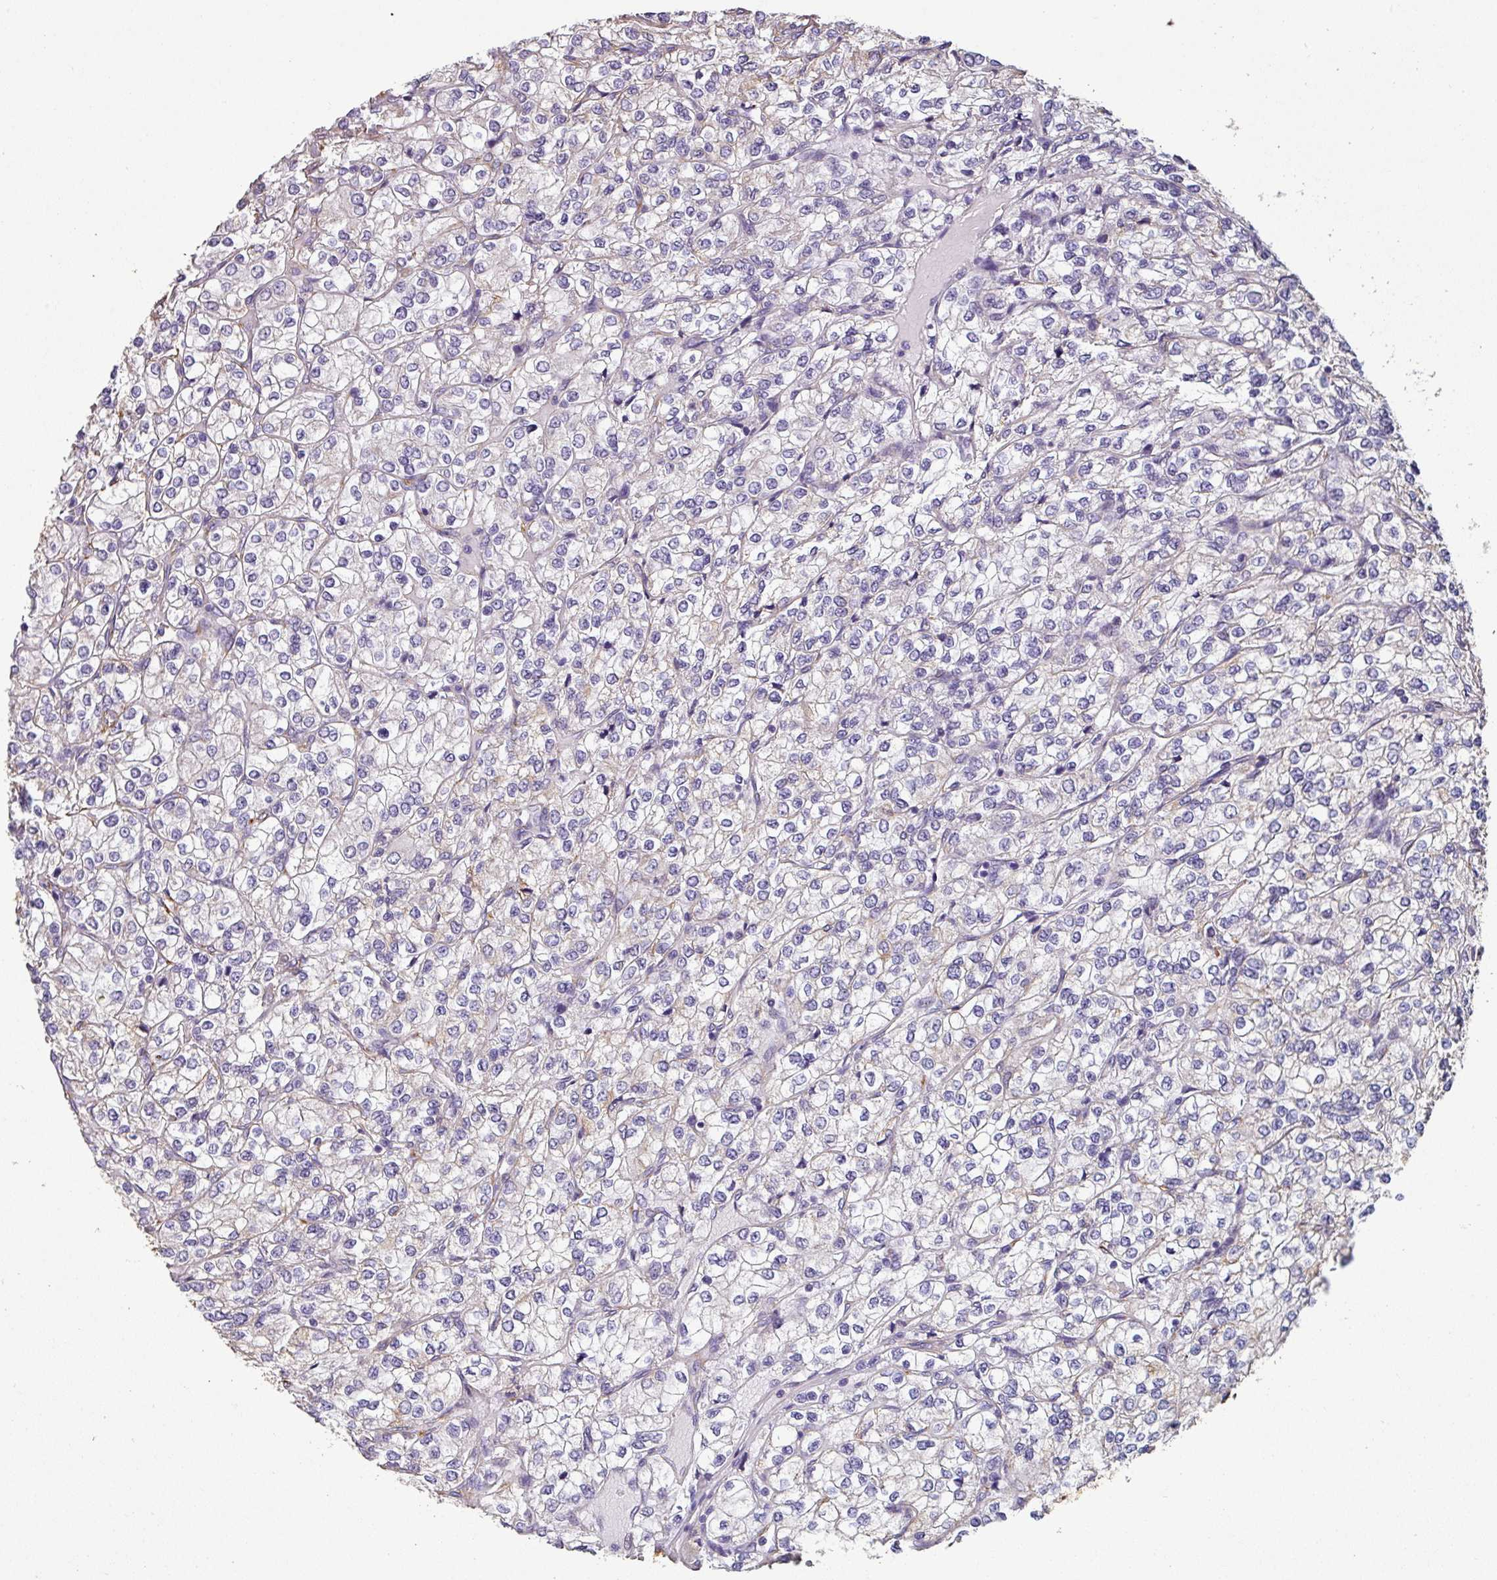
{"staining": {"intensity": "negative", "quantity": "none", "location": "none"}, "tissue": "renal cancer", "cell_type": "Tumor cells", "image_type": "cancer", "snomed": [{"axis": "morphology", "description": "Adenocarcinoma, NOS"}, {"axis": "topography", "description": "Kidney"}], "caption": "The IHC micrograph has no significant staining in tumor cells of adenocarcinoma (renal) tissue.", "gene": "ZNF280C", "patient": {"sex": "male", "age": 80}}